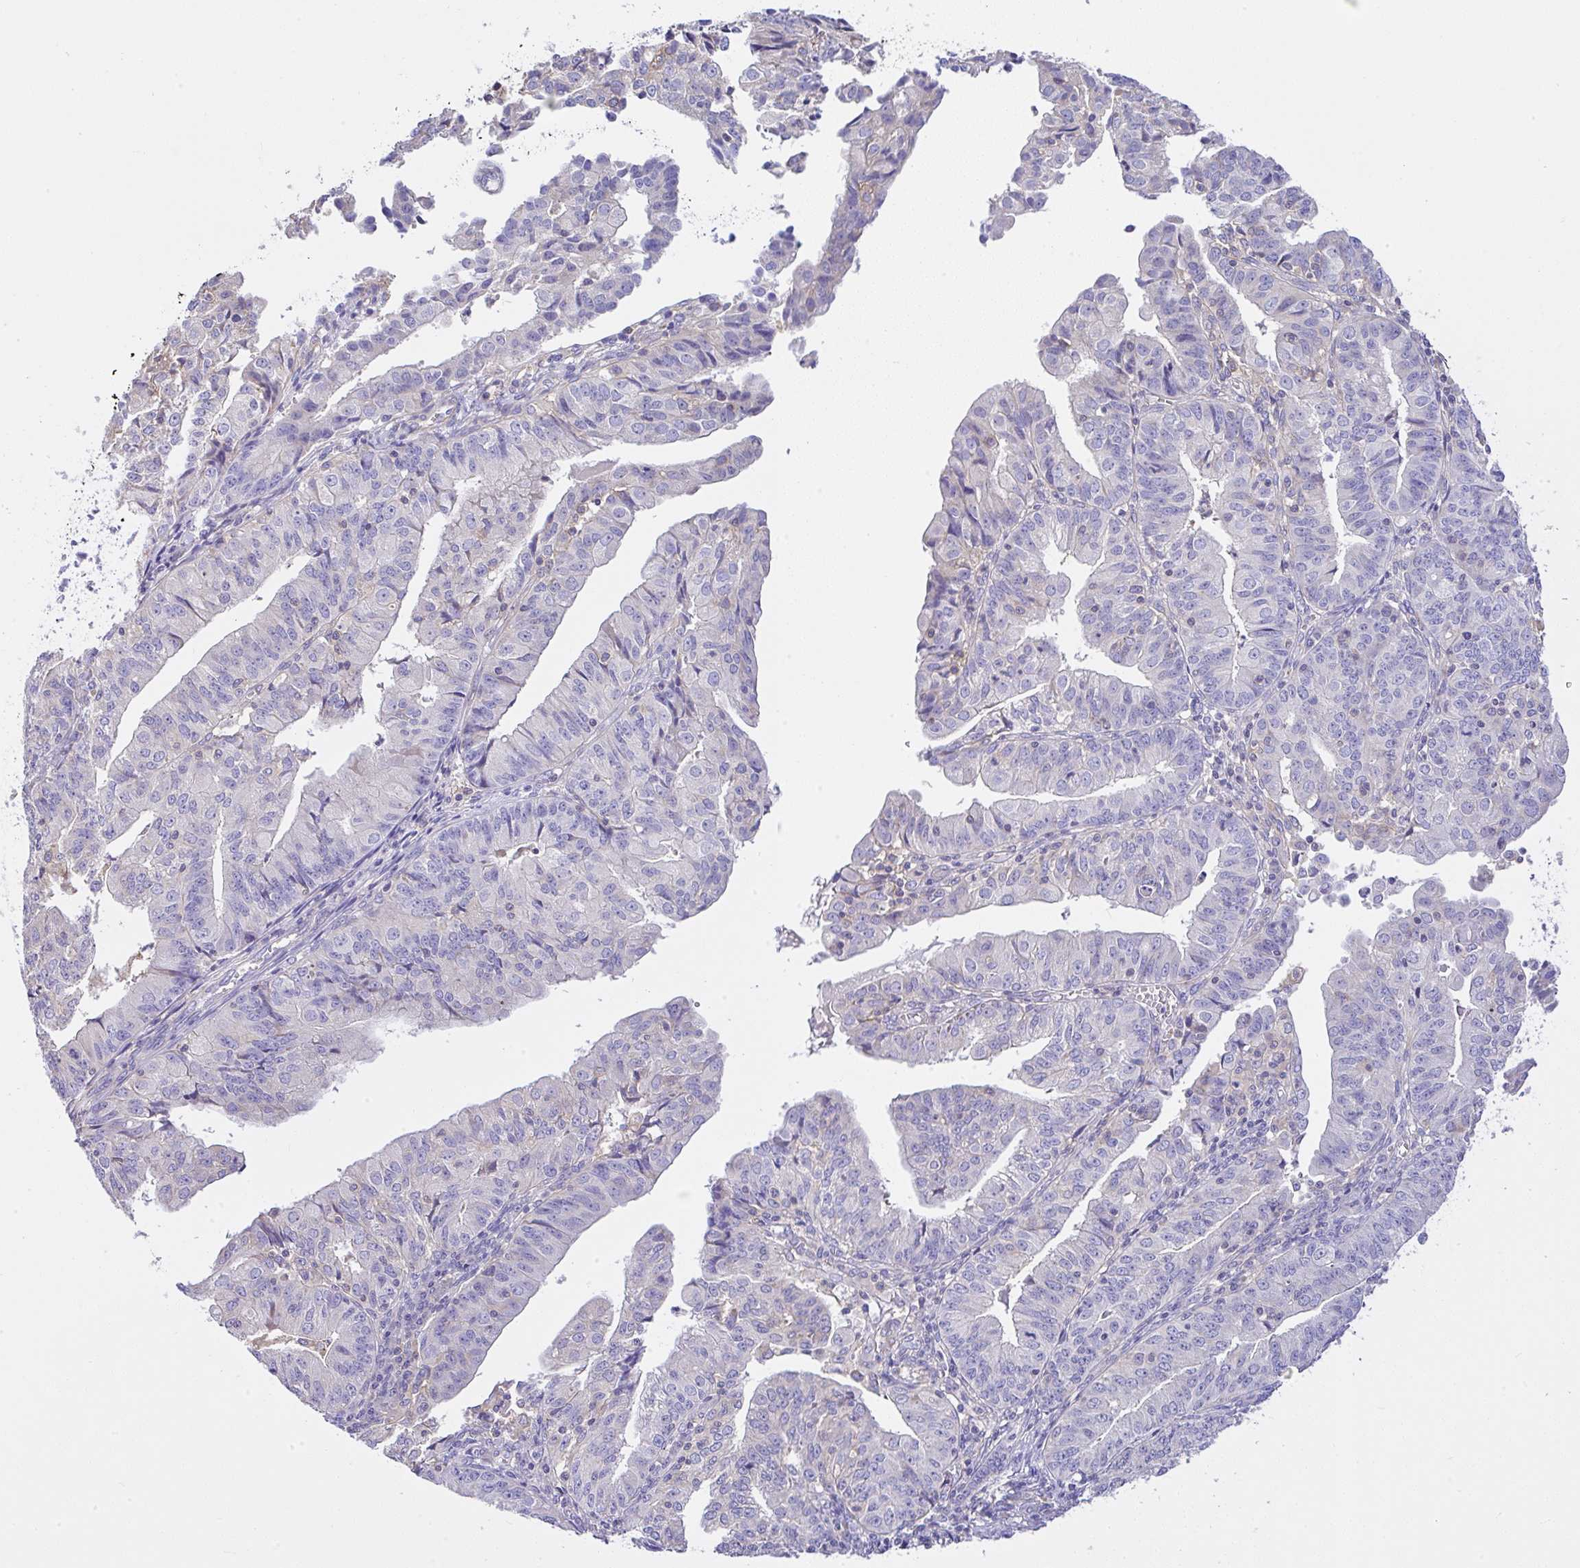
{"staining": {"intensity": "negative", "quantity": "none", "location": "none"}, "tissue": "endometrial cancer", "cell_type": "Tumor cells", "image_type": "cancer", "snomed": [{"axis": "morphology", "description": "Adenocarcinoma, NOS"}, {"axis": "topography", "description": "Endometrium"}], "caption": "The immunohistochemistry image has no significant expression in tumor cells of adenocarcinoma (endometrial) tissue. (DAB immunohistochemistry visualized using brightfield microscopy, high magnification).", "gene": "CCDC142", "patient": {"sex": "female", "age": 56}}